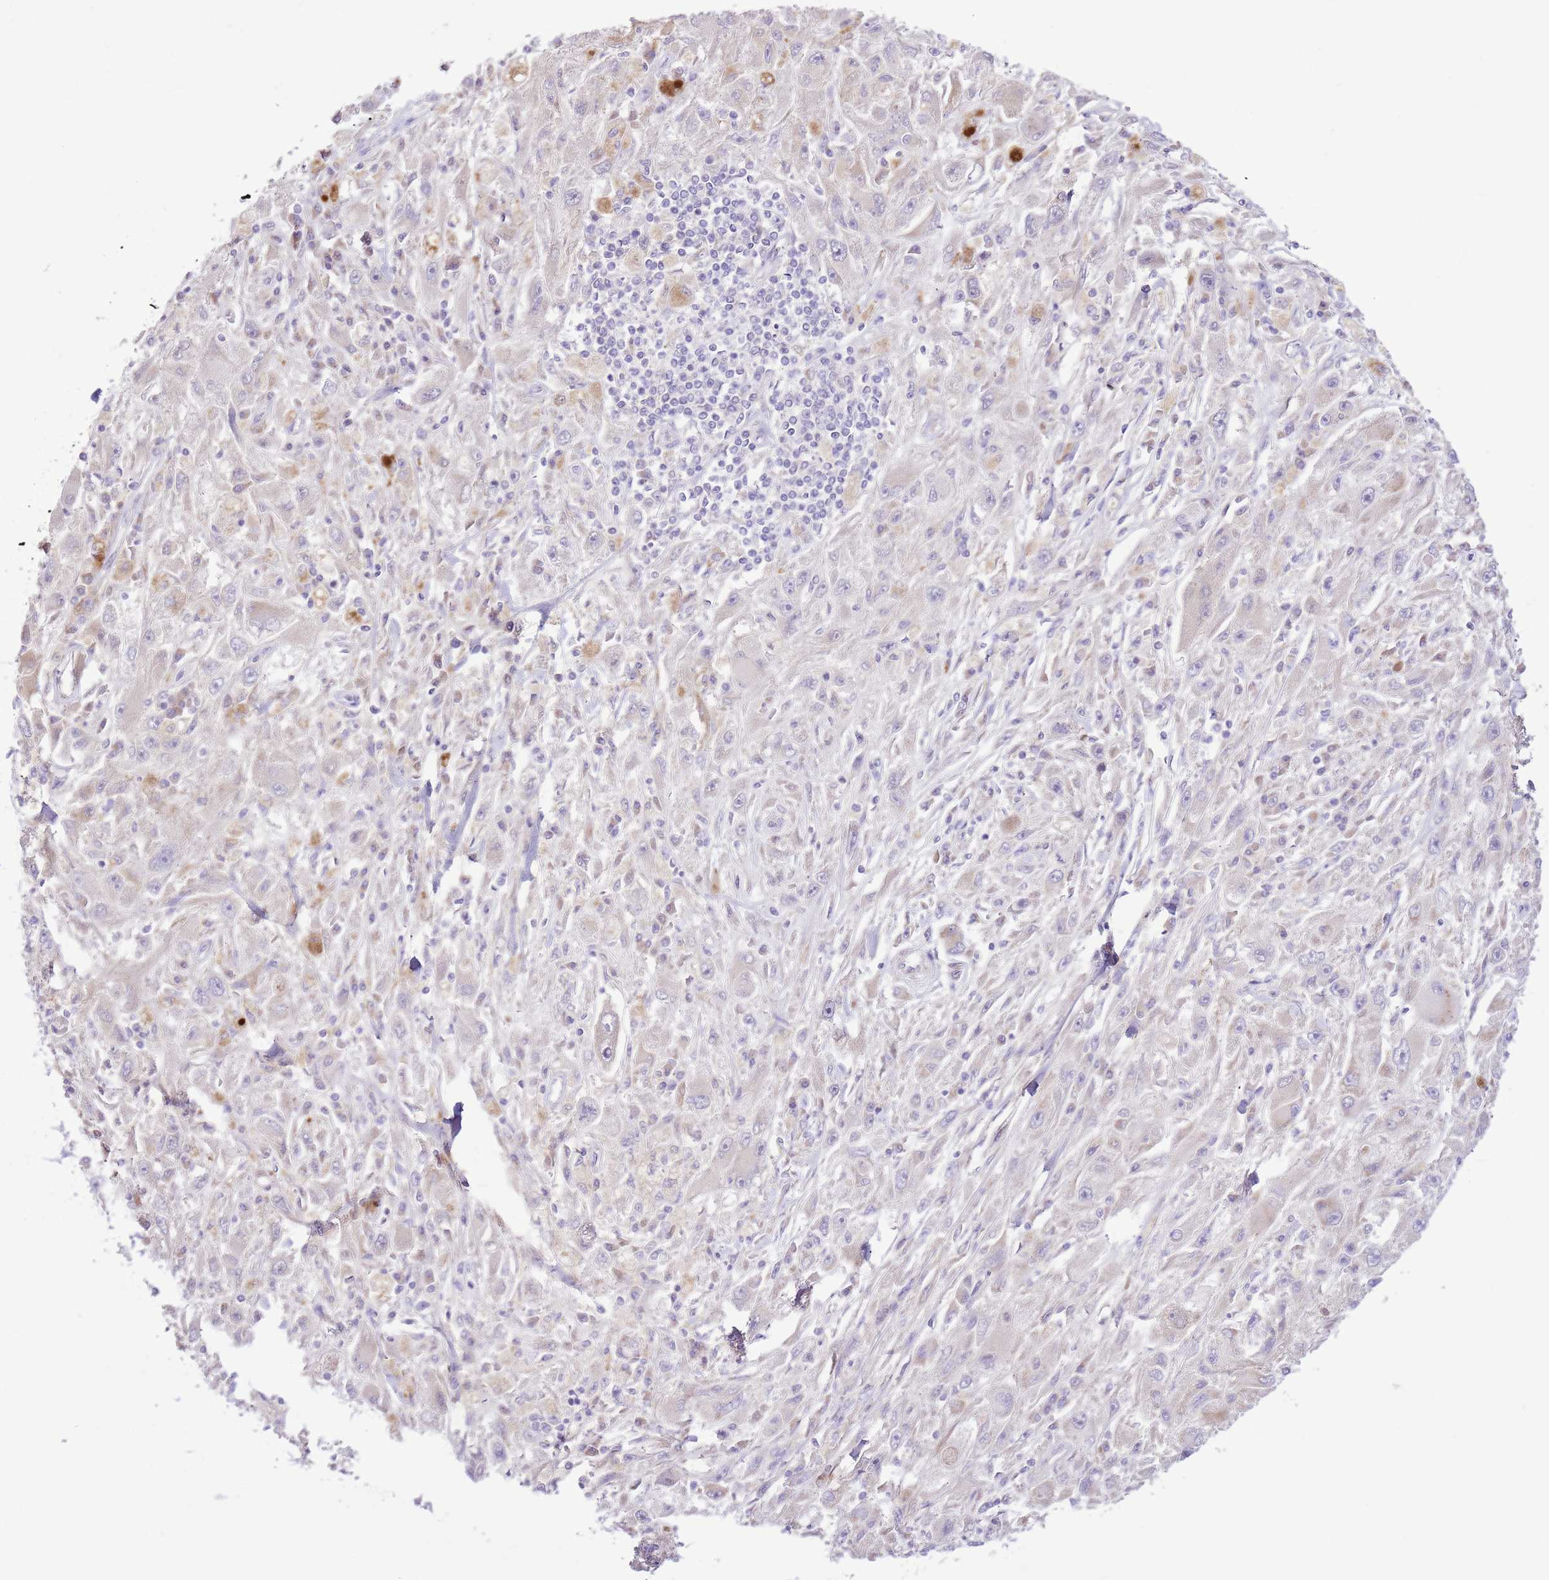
{"staining": {"intensity": "negative", "quantity": "none", "location": "none"}, "tissue": "melanoma", "cell_type": "Tumor cells", "image_type": "cancer", "snomed": [{"axis": "morphology", "description": "Malignant melanoma, Metastatic site"}, {"axis": "topography", "description": "Skin"}], "caption": "Immunohistochemical staining of malignant melanoma (metastatic site) demonstrates no significant staining in tumor cells.", "gene": "OAZ2", "patient": {"sex": "male", "age": 53}}